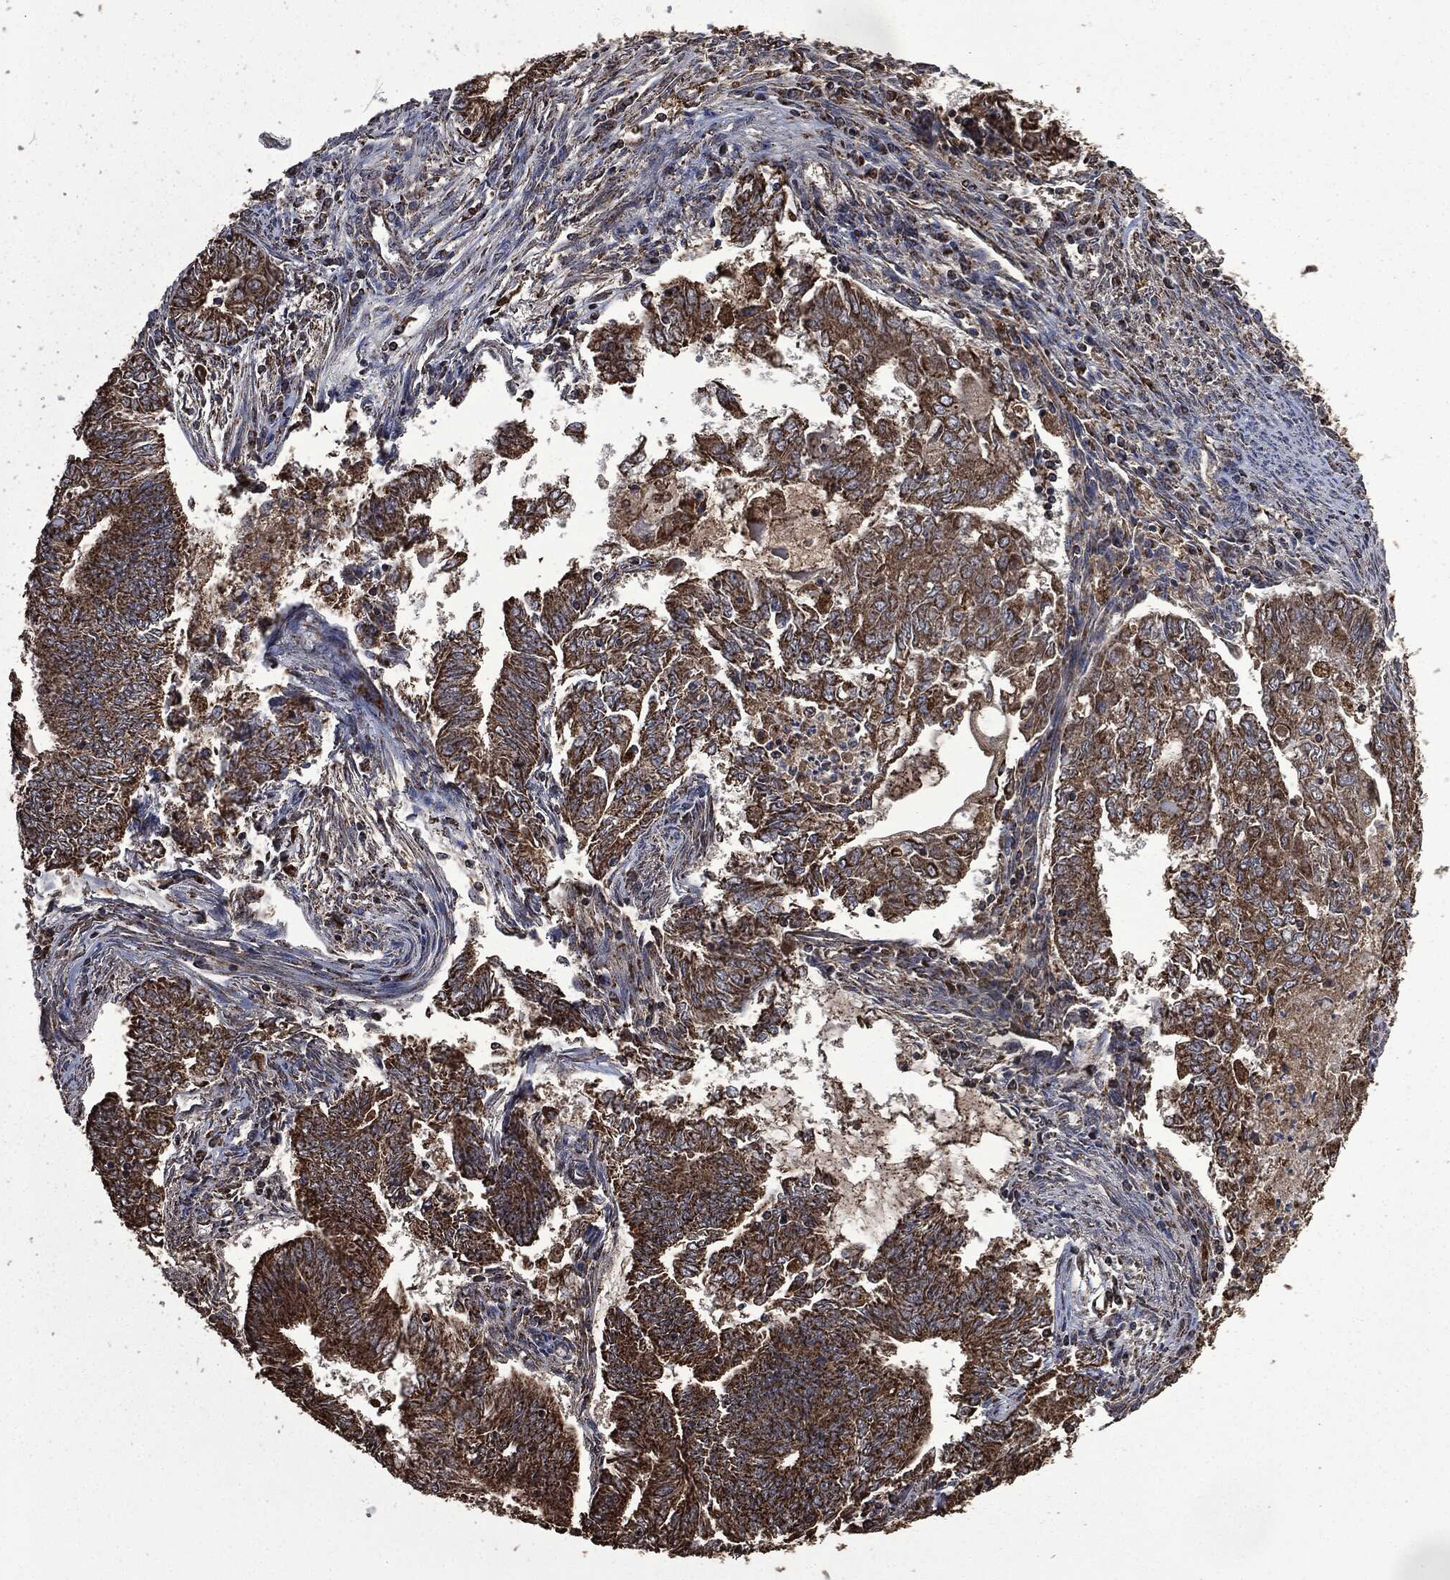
{"staining": {"intensity": "strong", "quantity": ">75%", "location": "cytoplasmic/membranous"}, "tissue": "endometrial cancer", "cell_type": "Tumor cells", "image_type": "cancer", "snomed": [{"axis": "morphology", "description": "Adenocarcinoma, NOS"}, {"axis": "topography", "description": "Endometrium"}], "caption": "The image demonstrates a brown stain indicating the presence of a protein in the cytoplasmic/membranous of tumor cells in endometrial cancer. Nuclei are stained in blue.", "gene": "LIG3", "patient": {"sex": "female", "age": 62}}